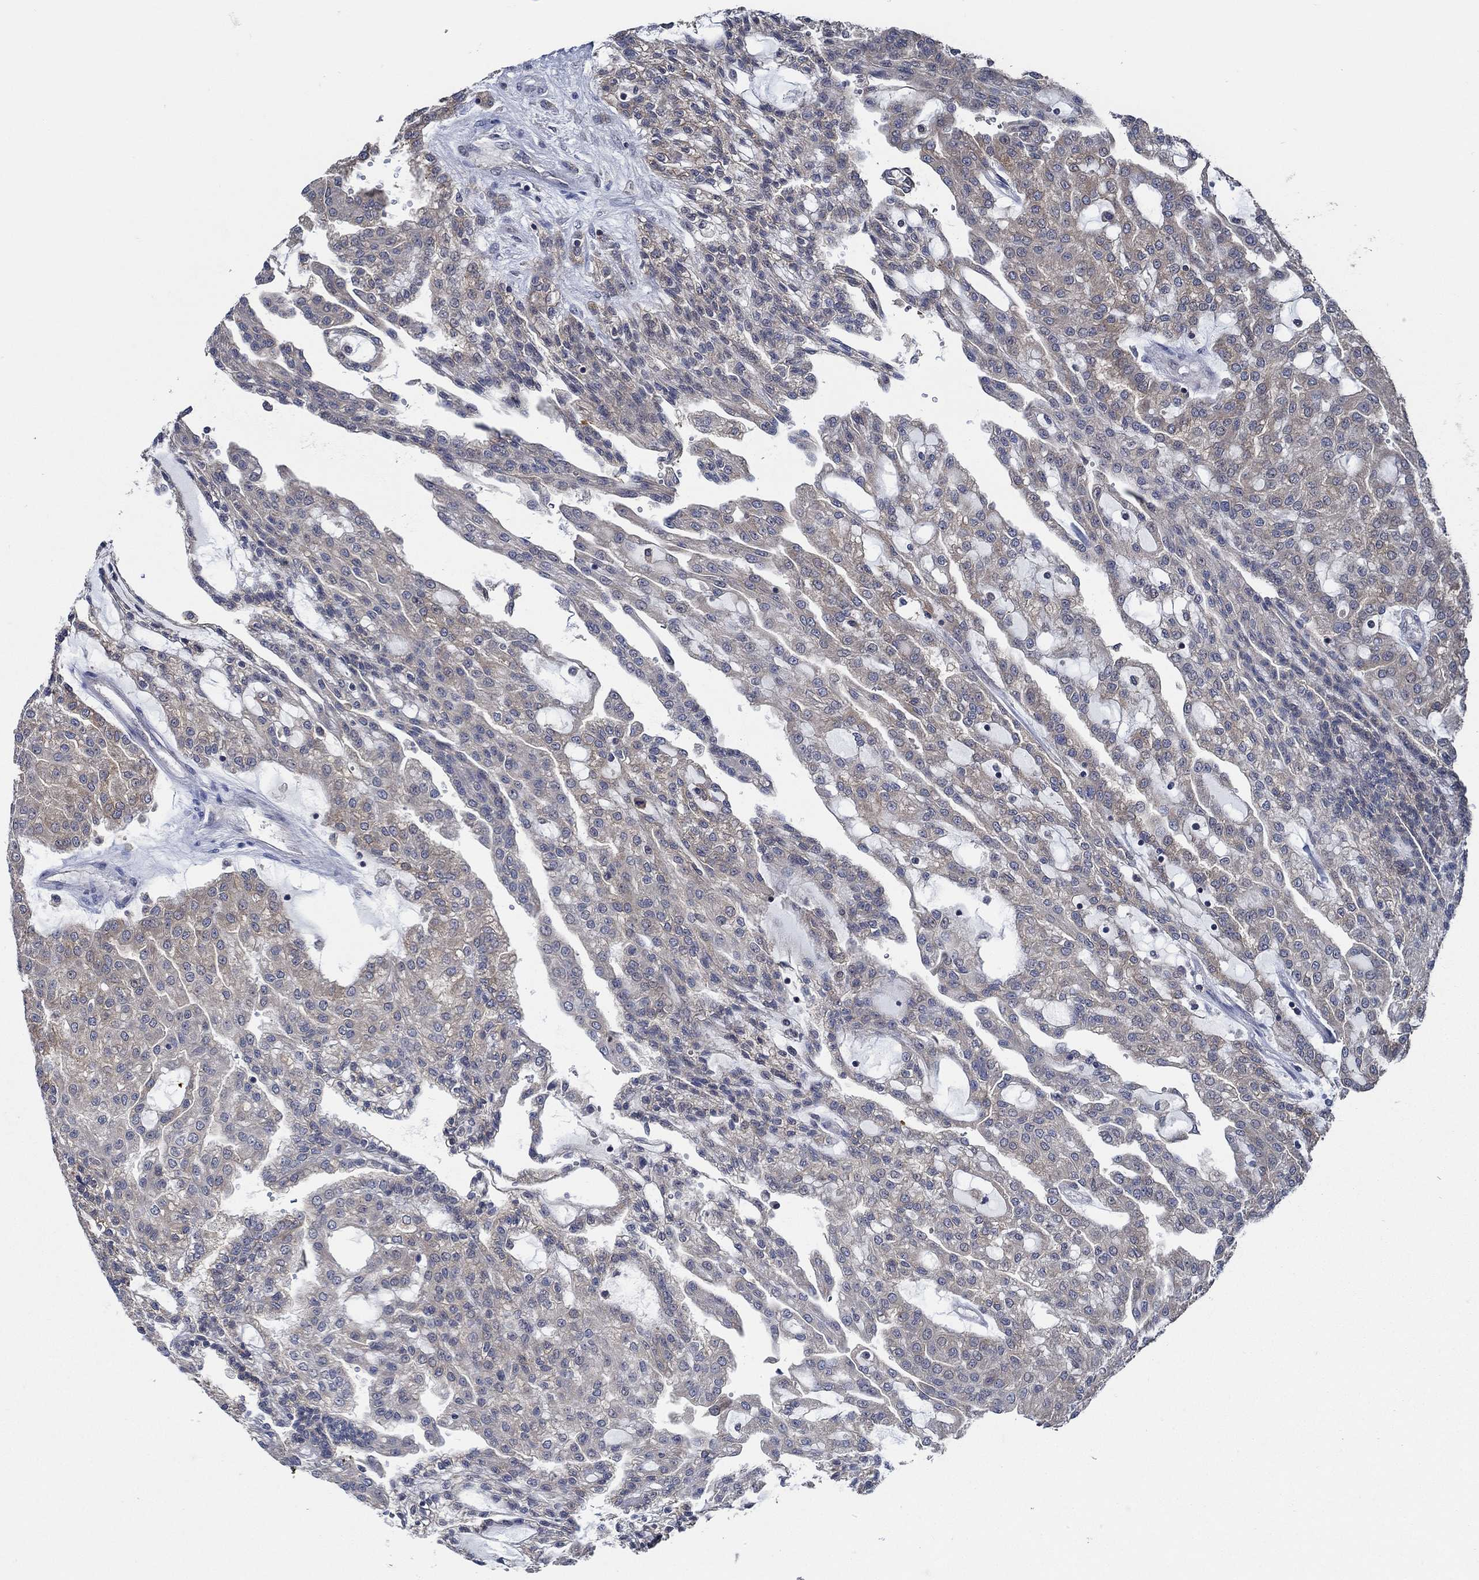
{"staining": {"intensity": "moderate", "quantity": "25%-75%", "location": "cytoplasmic/membranous"}, "tissue": "renal cancer", "cell_type": "Tumor cells", "image_type": "cancer", "snomed": [{"axis": "morphology", "description": "Adenocarcinoma, NOS"}, {"axis": "topography", "description": "Kidney"}], "caption": "Protein expression analysis of adenocarcinoma (renal) displays moderate cytoplasmic/membranous positivity in about 25%-75% of tumor cells. The staining was performed using DAB to visualize the protein expression in brown, while the nuclei were stained in blue with hematoxylin (Magnification: 20x).", "gene": "DACT1", "patient": {"sex": "male", "age": 63}}